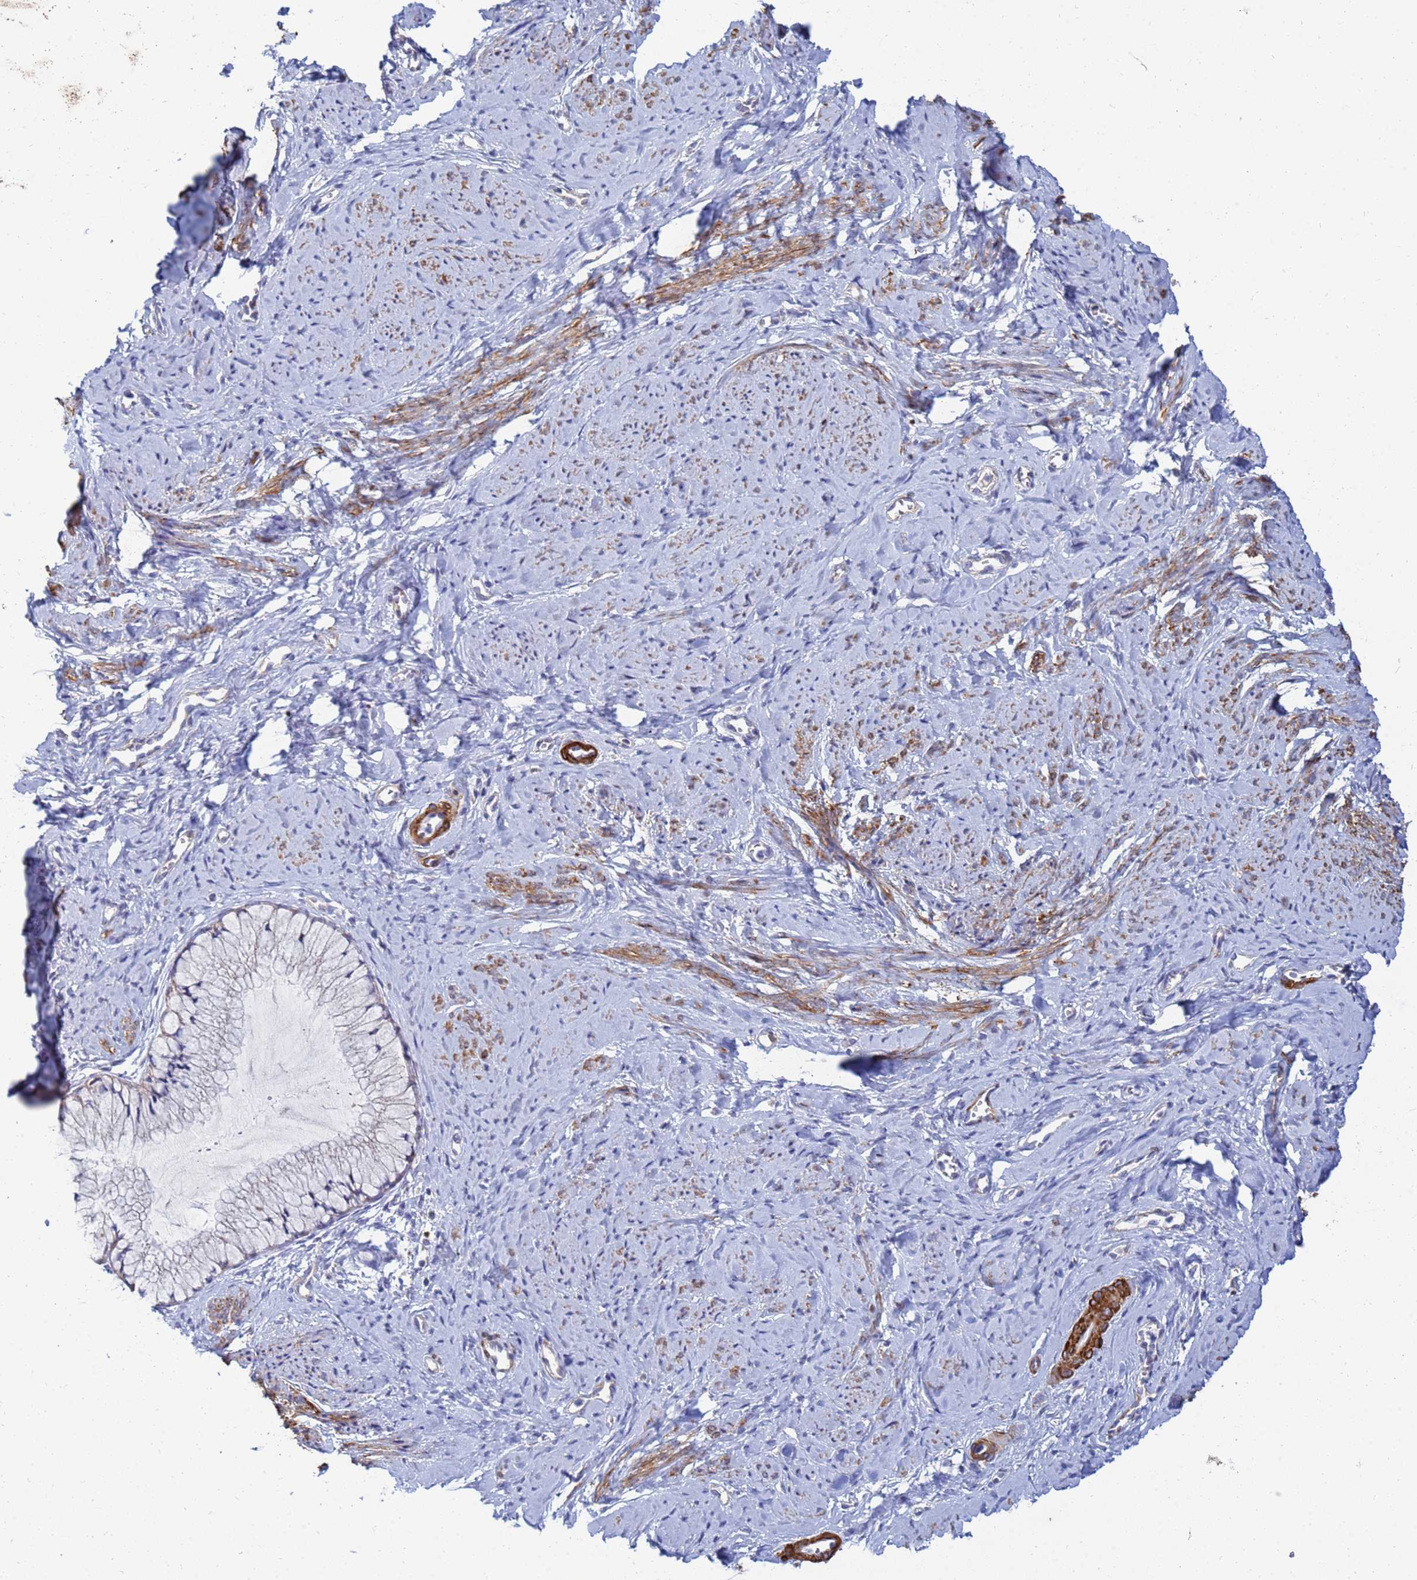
{"staining": {"intensity": "negative", "quantity": "none", "location": "none"}, "tissue": "cervix", "cell_type": "Glandular cells", "image_type": "normal", "snomed": [{"axis": "morphology", "description": "Normal tissue, NOS"}, {"axis": "topography", "description": "Cervix"}], "caption": "The IHC image has no significant expression in glandular cells of cervix.", "gene": "SDR39U1", "patient": {"sex": "female", "age": 42}}